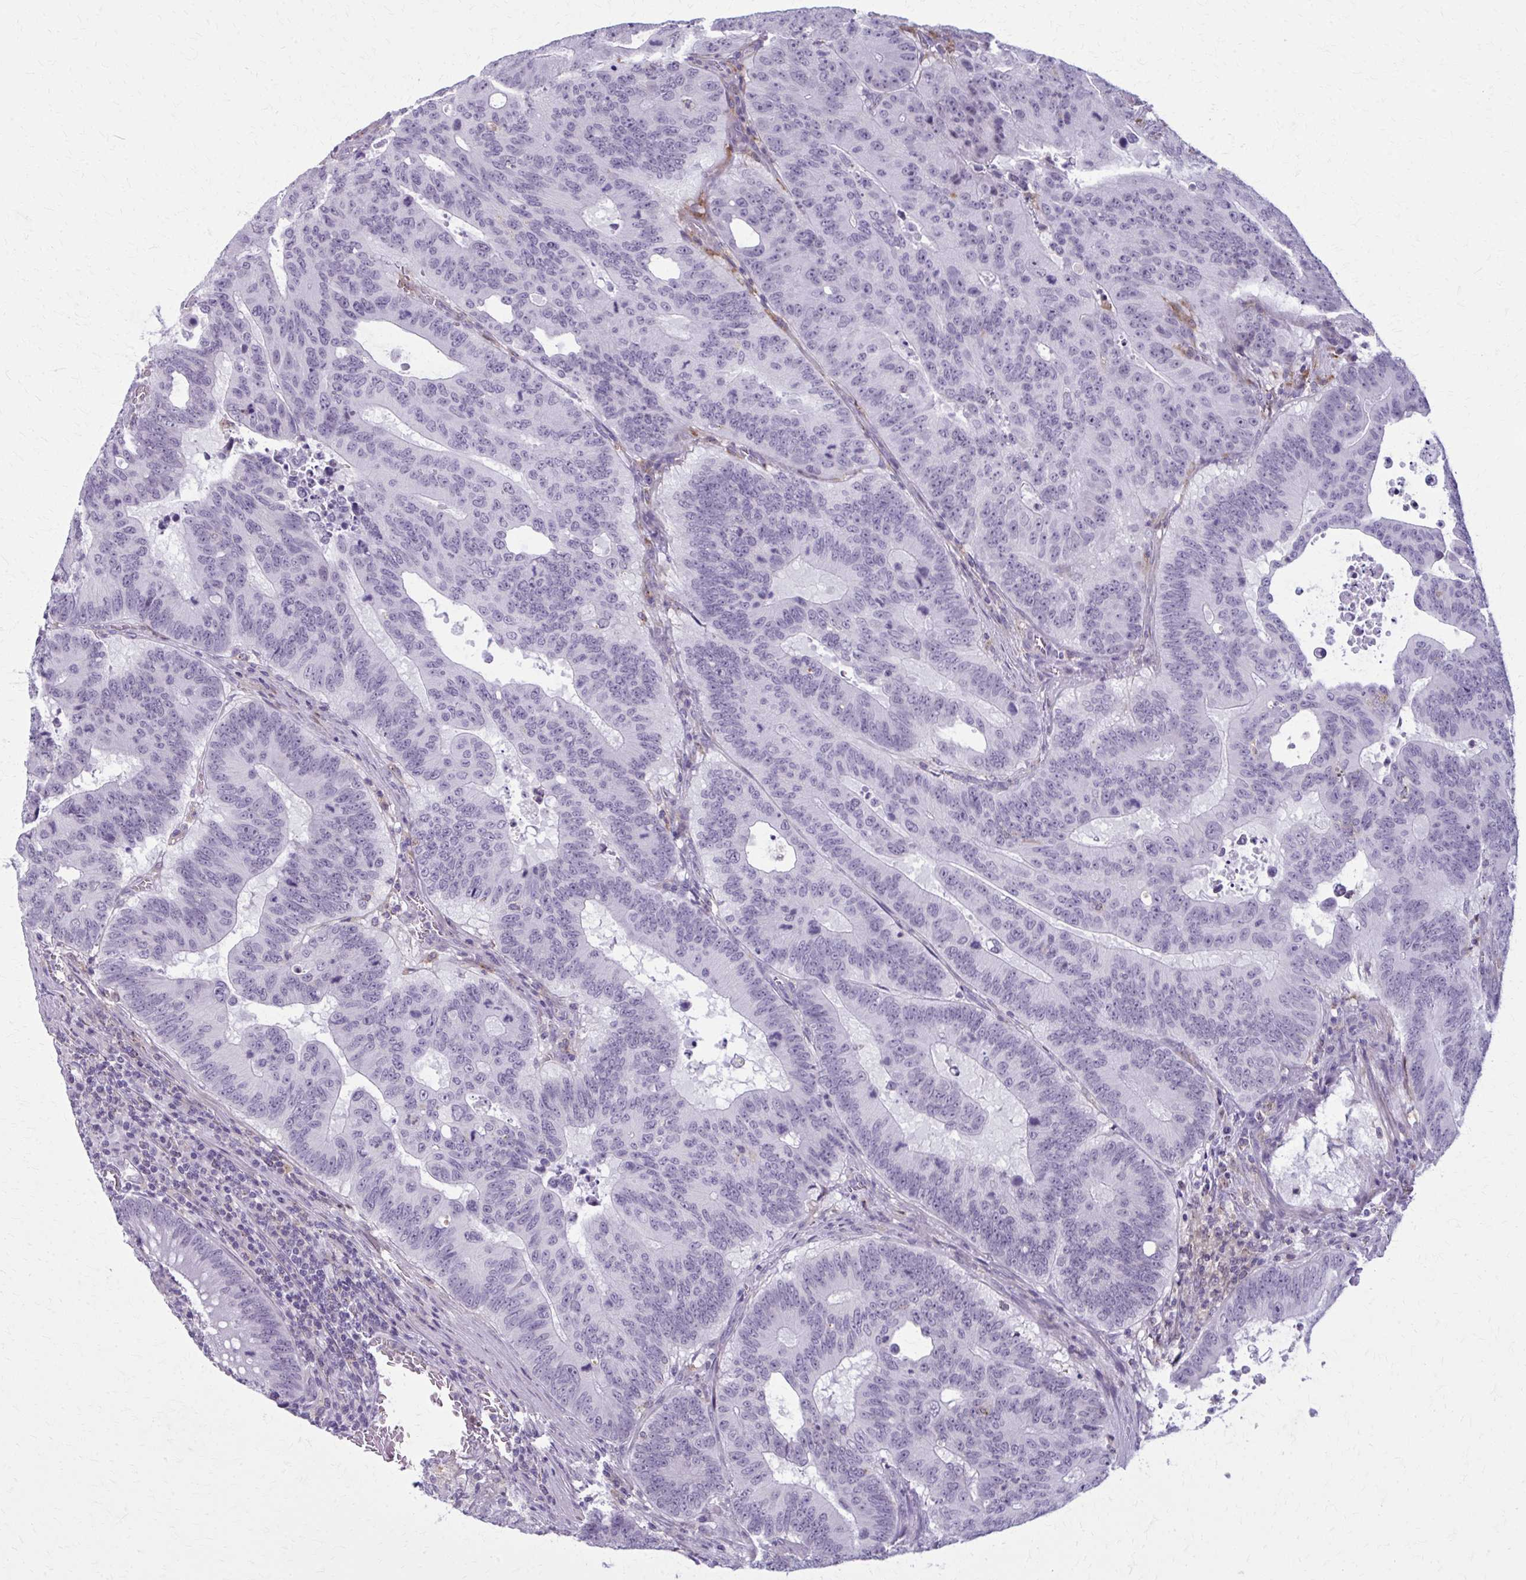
{"staining": {"intensity": "negative", "quantity": "none", "location": "none"}, "tissue": "colorectal cancer", "cell_type": "Tumor cells", "image_type": "cancer", "snomed": [{"axis": "morphology", "description": "Adenocarcinoma, NOS"}, {"axis": "topography", "description": "Colon"}], "caption": "Tumor cells show no significant protein expression in adenocarcinoma (colorectal). (DAB (3,3'-diaminobenzidine) immunohistochemistry, high magnification).", "gene": "CARD9", "patient": {"sex": "male", "age": 62}}